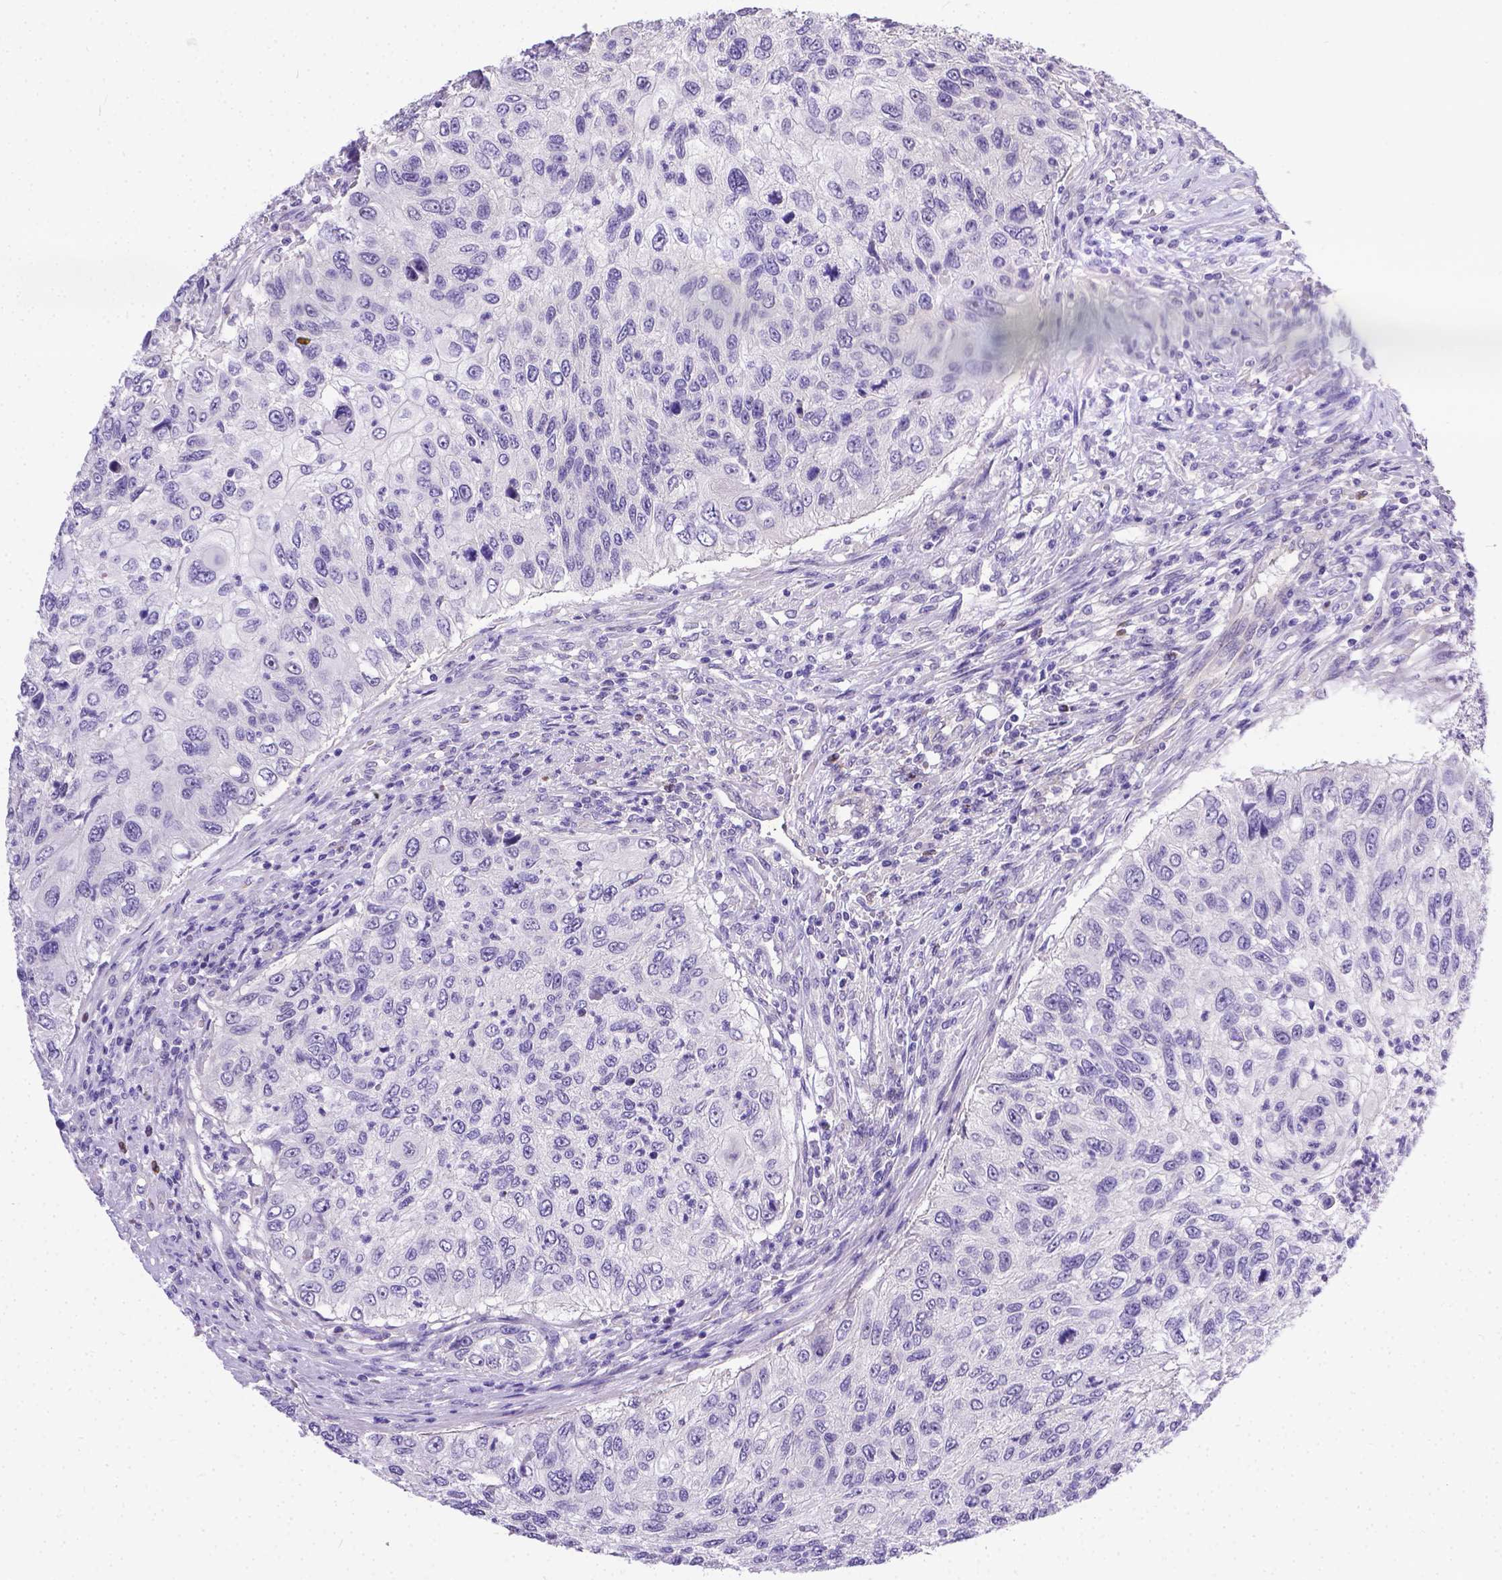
{"staining": {"intensity": "negative", "quantity": "none", "location": "none"}, "tissue": "urothelial cancer", "cell_type": "Tumor cells", "image_type": "cancer", "snomed": [{"axis": "morphology", "description": "Urothelial carcinoma, High grade"}, {"axis": "topography", "description": "Urinary bladder"}], "caption": "This is an IHC micrograph of high-grade urothelial carcinoma. There is no positivity in tumor cells.", "gene": "DLEC1", "patient": {"sex": "female", "age": 60}}